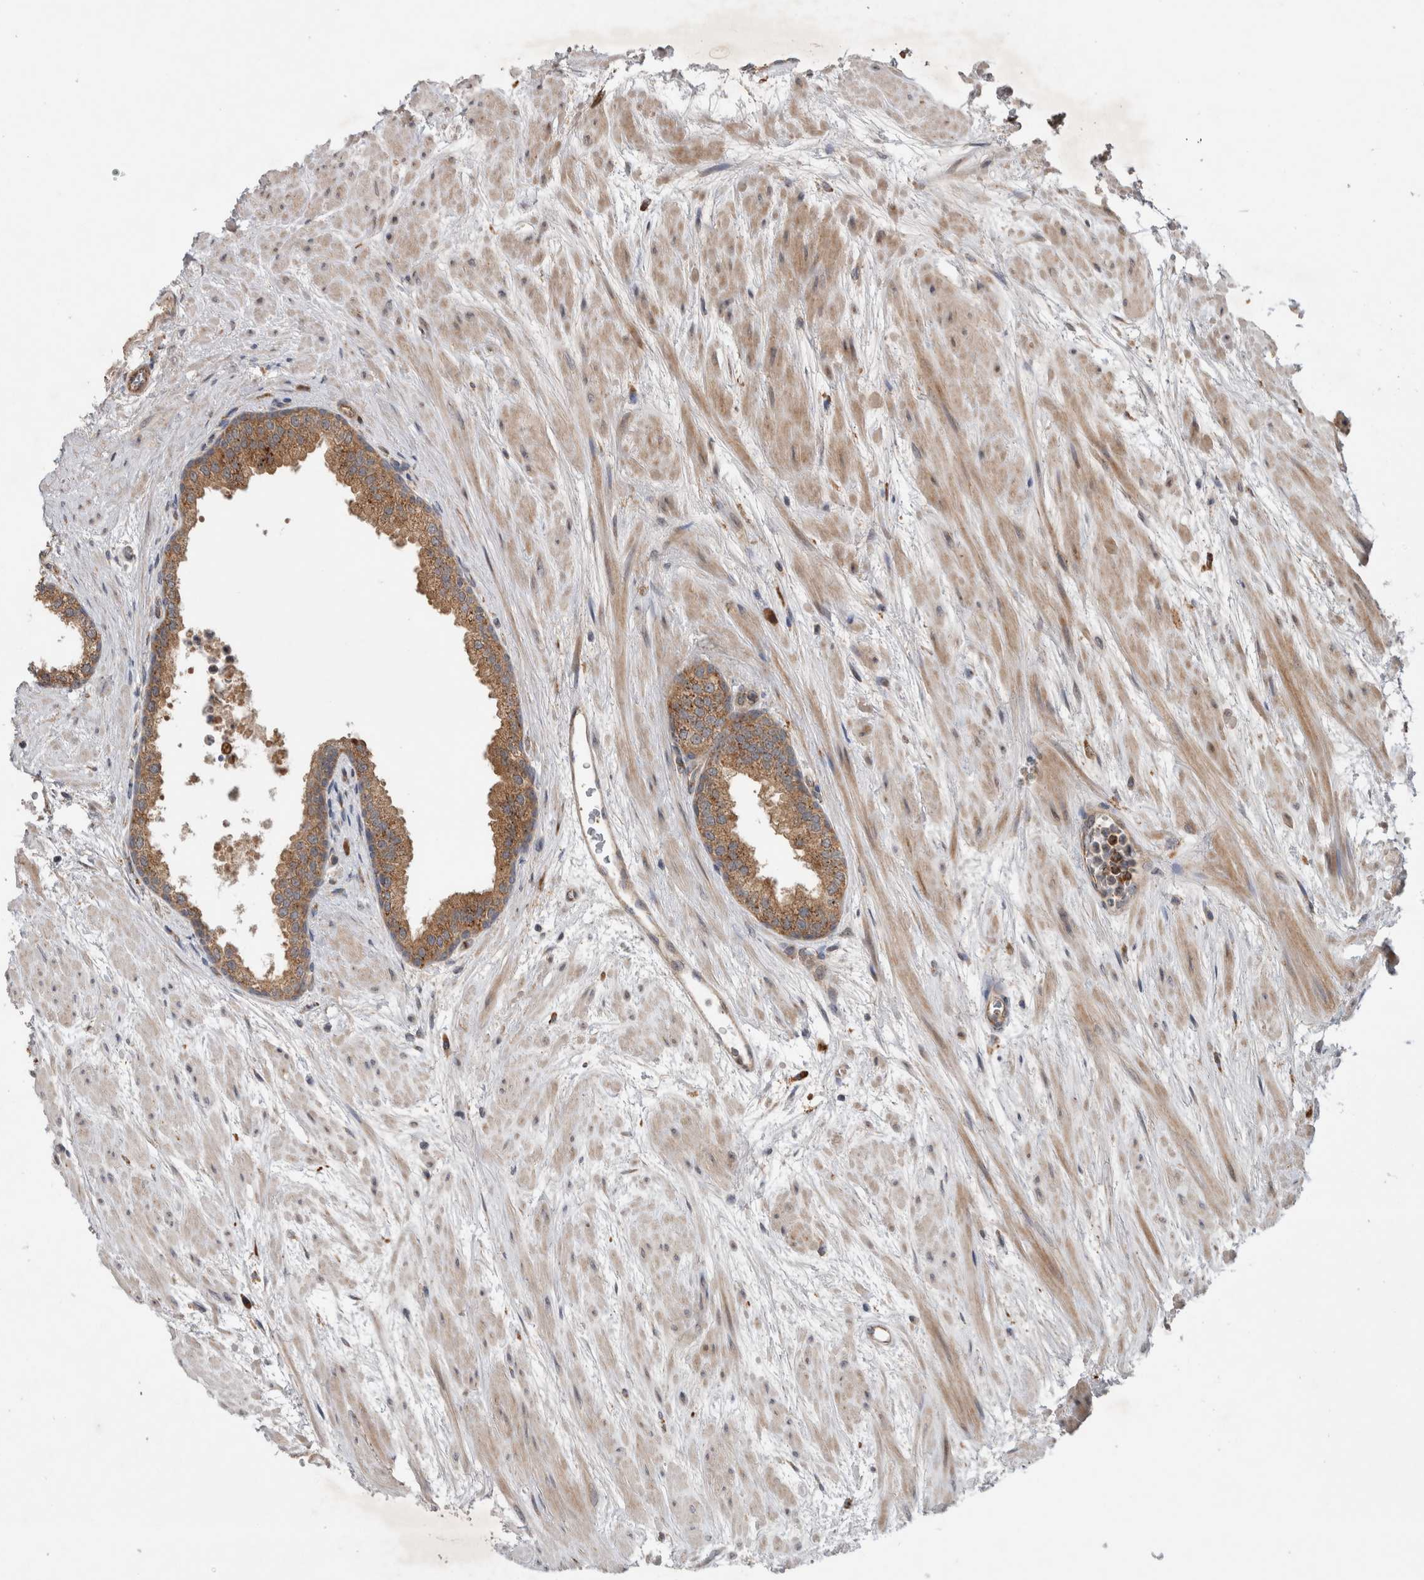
{"staining": {"intensity": "moderate", "quantity": ">75%", "location": "cytoplasmic/membranous"}, "tissue": "prostate cancer", "cell_type": "Tumor cells", "image_type": "cancer", "snomed": [{"axis": "morphology", "description": "Adenocarcinoma, High grade"}, {"axis": "topography", "description": "Prostate"}], "caption": "Prostate high-grade adenocarcinoma stained with a brown dye reveals moderate cytoplasmic/membranous positive expression in approximately >75% of tumor cells.", "gene": "ADGRL3", "patient": {"sex": "male", "age": 55}}